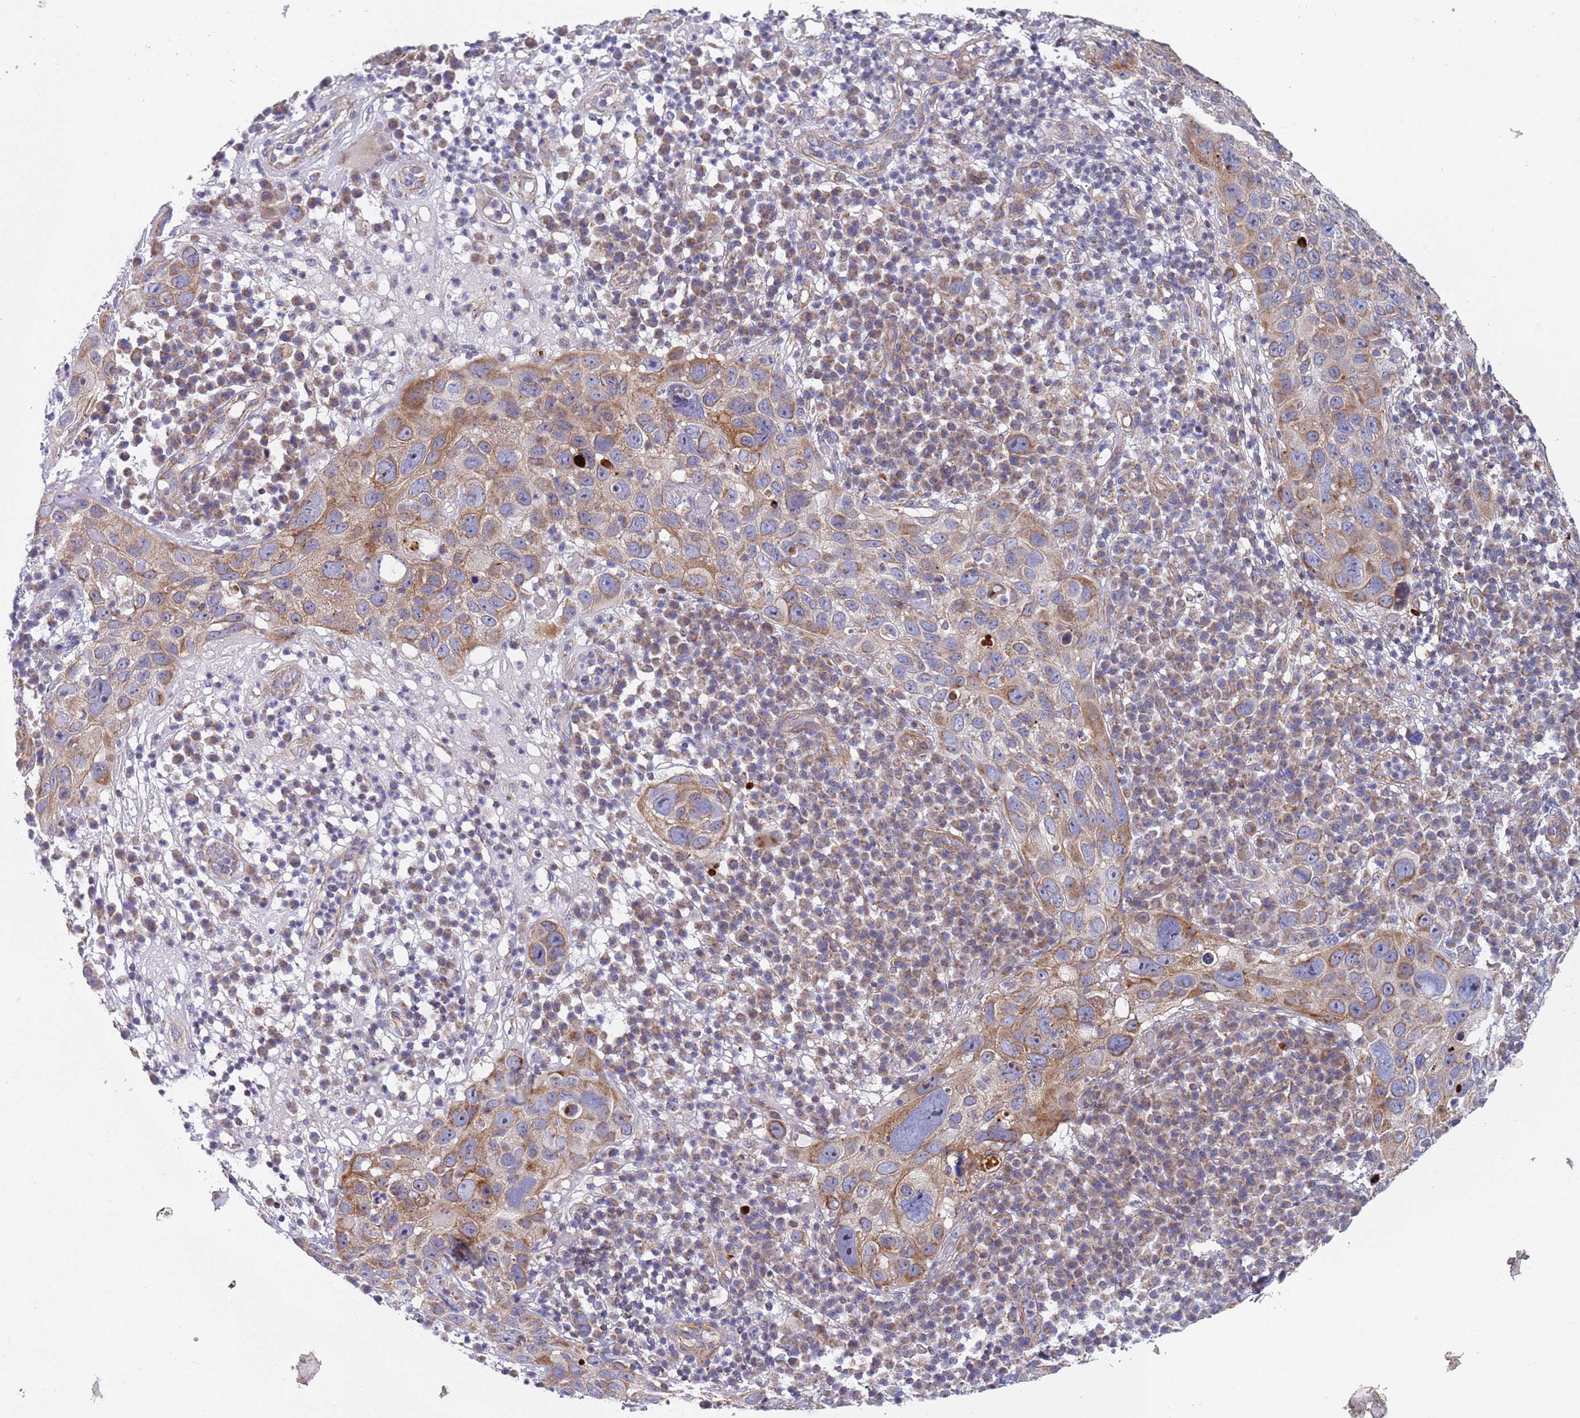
{"staining": {"intensity": "moderate", "quantity": "25%-75%", "location": "cytoplasmic/membranous"}, "tissue": "skin cancer", "cell_type": "Tumor cells", "image_type": "cancer", "snomed": [{"axis": "morphology", "description": "Squamous cell carcinoma in situ, NOS"}, {"axis": "morphology", "description": "Squamous cell carcinoma, NOS"}, {"axis": "topography", "description": "Skin"}], "caption": "High-power microscopy captured an IHC photomicrograph of squamous cell carcinoma (skin), revealing moderate cytoplasmic/membranous expression in about 25%-75% of tumor cells. (Brightfield microscopy of DAB IHC at high magnification).", "gene": "PWWP3A", "patient": {"sex": "male", "age": 93}}